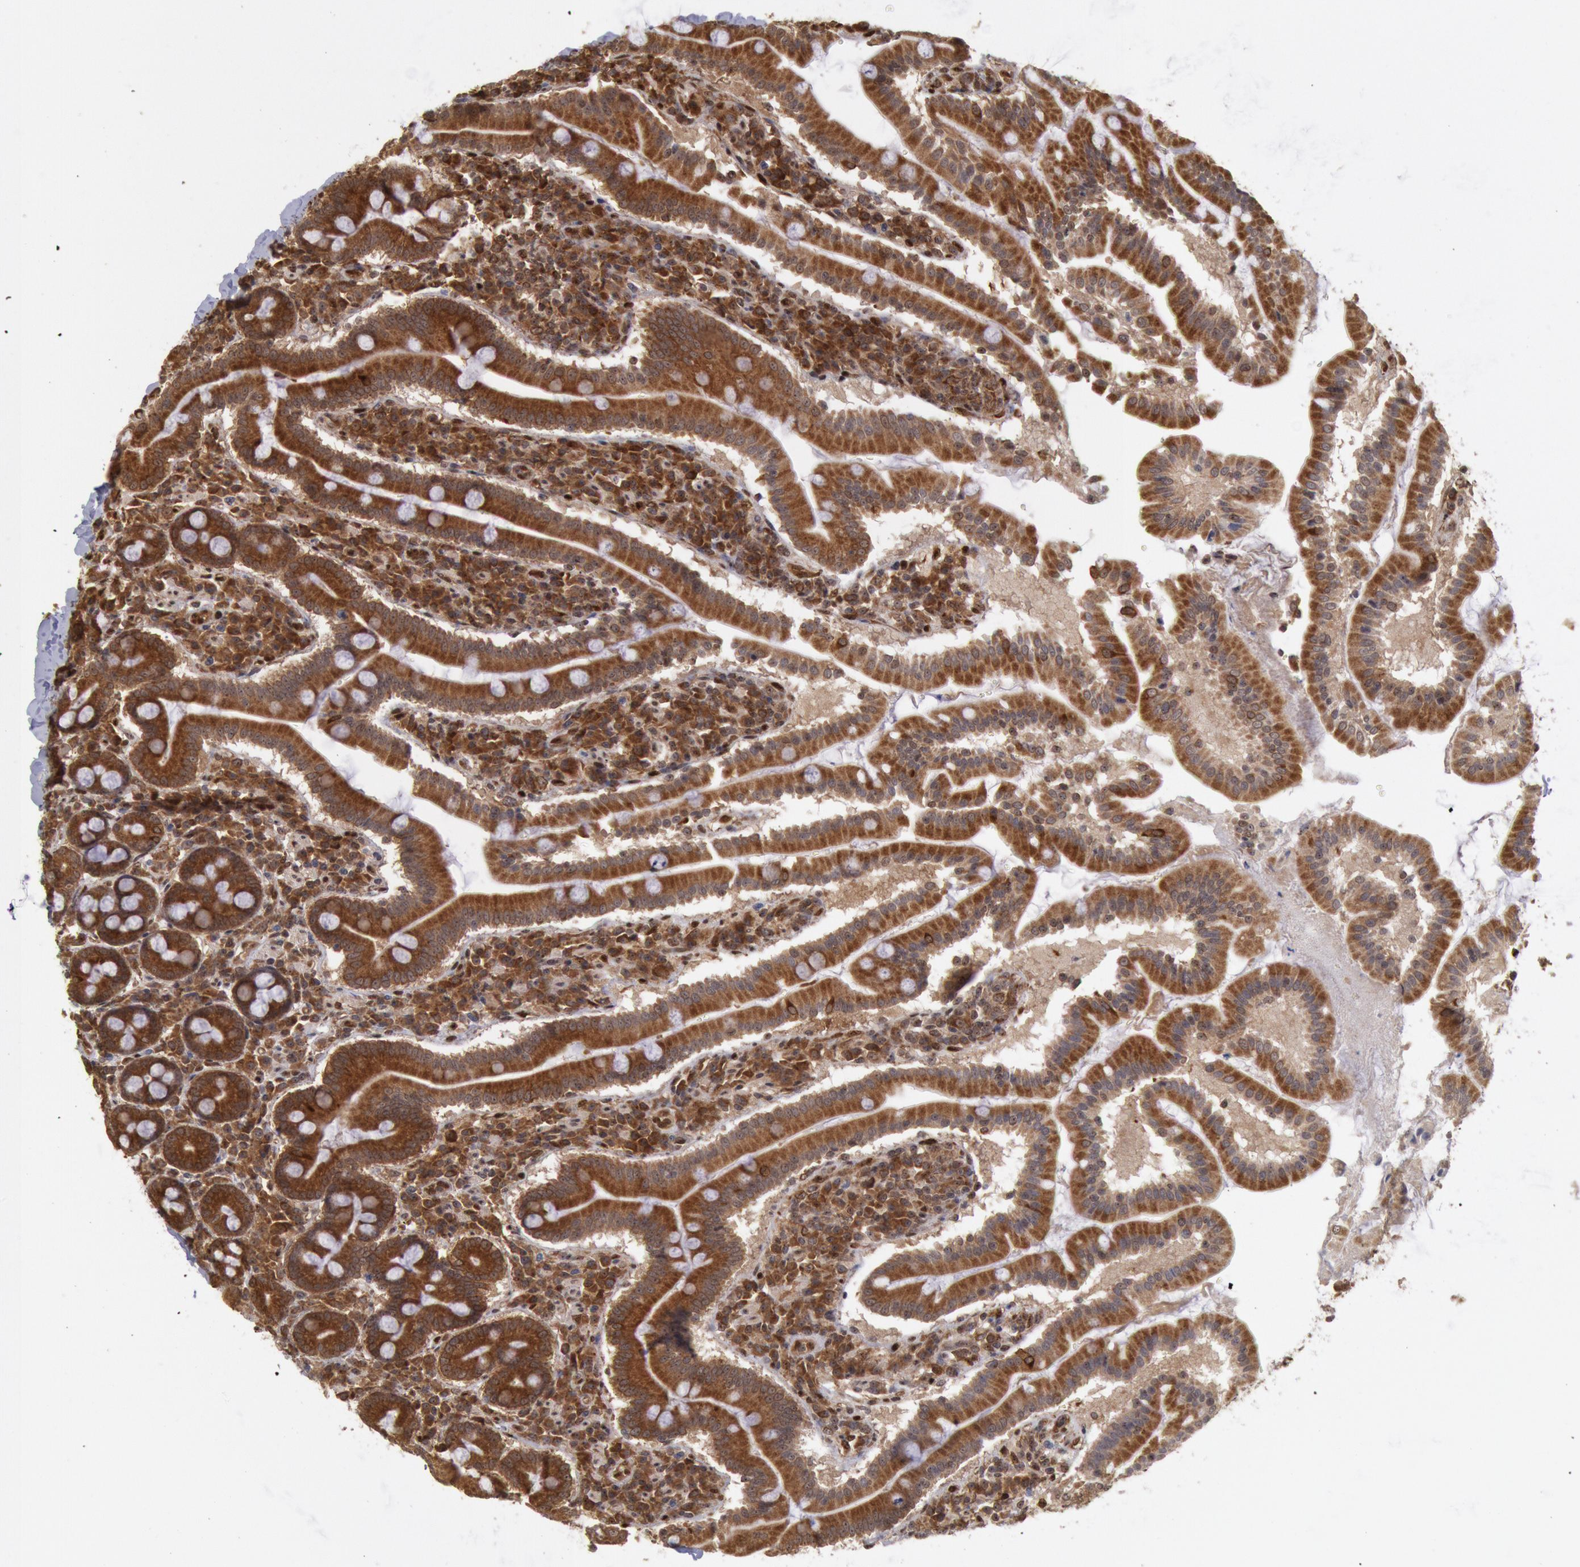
{"staining": {"intensity": "moderate", "quantity": ">75%", "location": "cytoplasmic/membranous"}, "tissue": "duodenum", "cell_type": "Glandular cells", "image_type": "normal", "snomed": [{"axis": "morphology", "description": "Normal tissue, NOS"}, {"axis": "topography", "description": "Duodenum"}], "caption": "Glandular cells reveal medium levels of moderate cytoplasmic/membranous positivity in about >75% of cells in normal human duodenum. (IHC, brightfield microscopy, high magnification).", "gene": "STX17", "patient": {"sex": "male", "age": 50}}